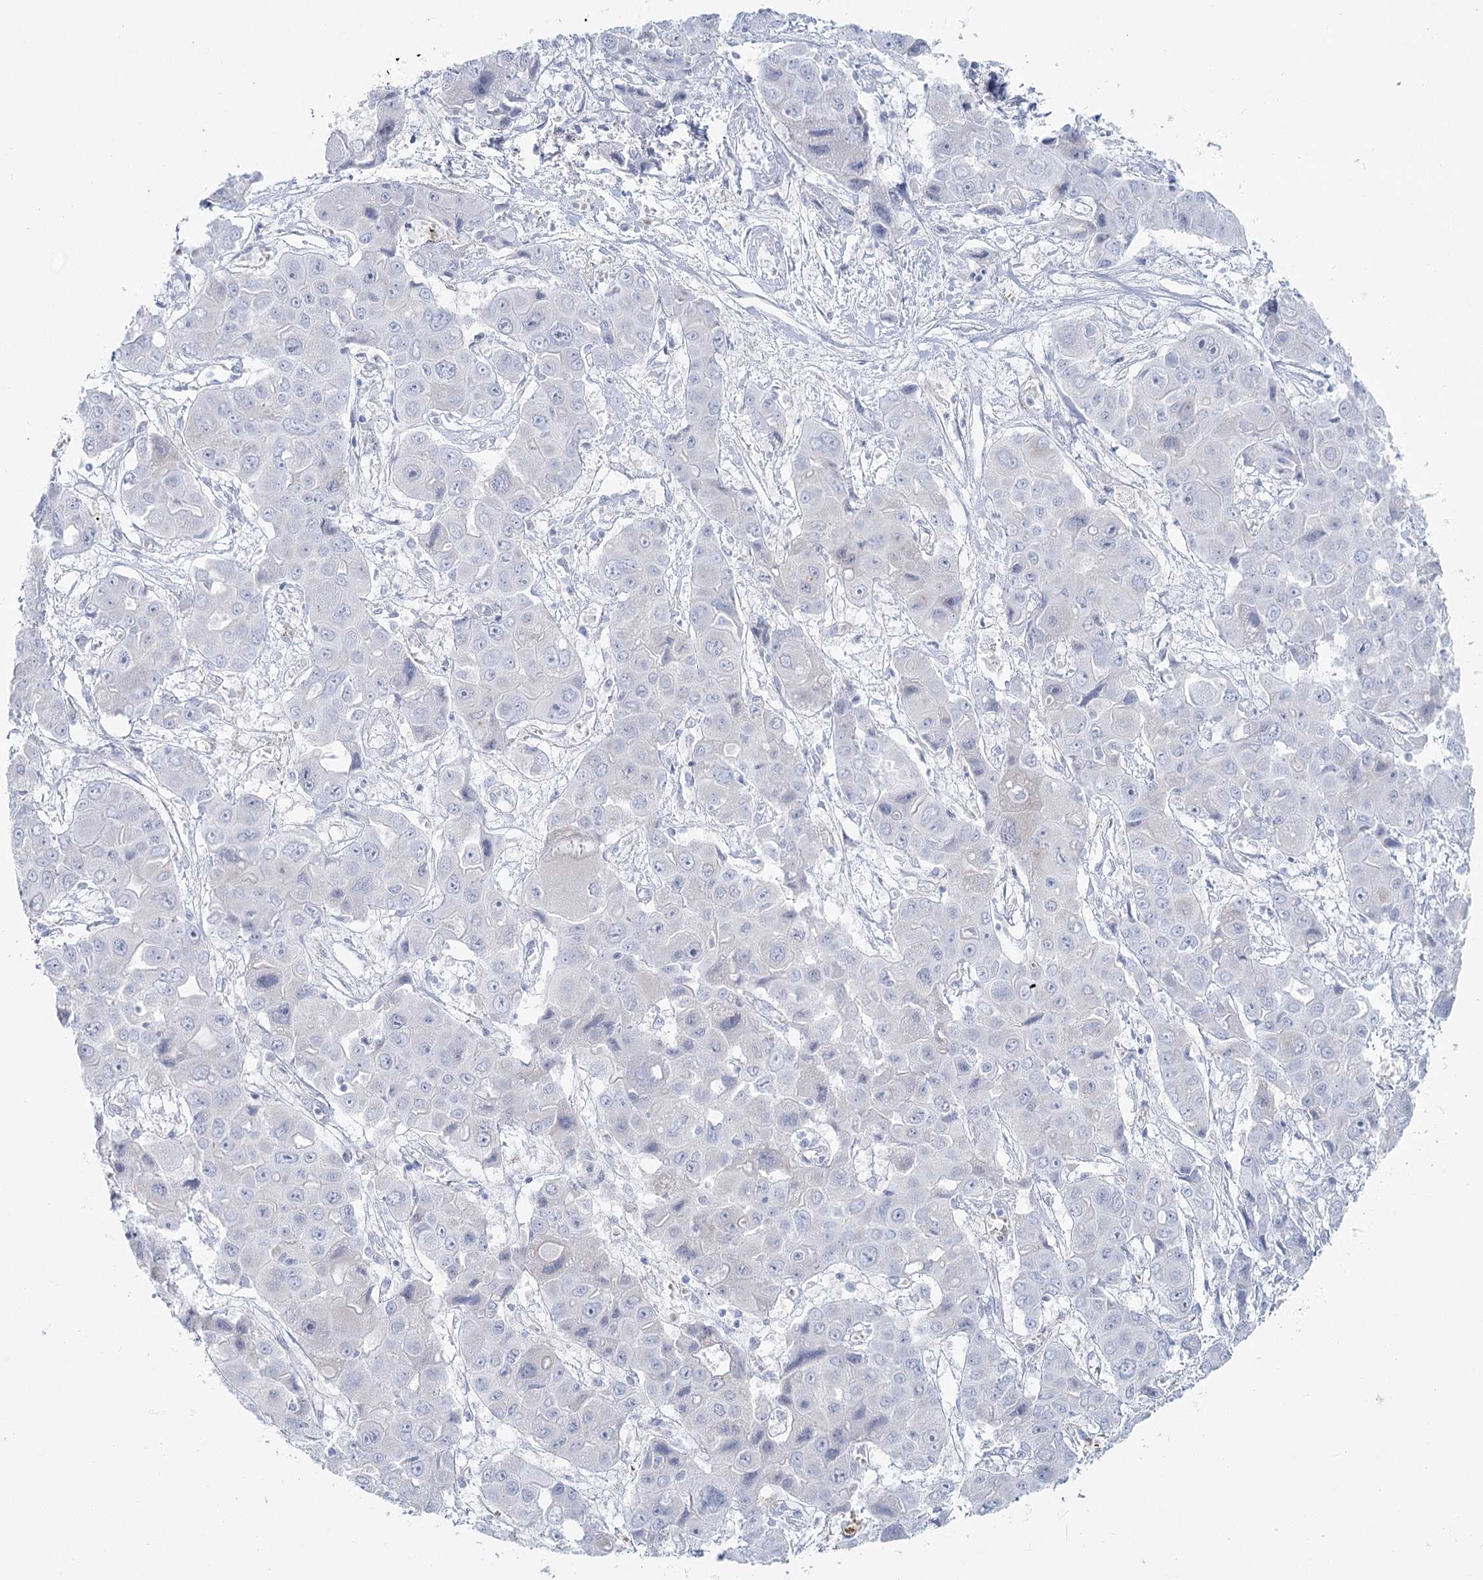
{"staining": {"intensity": "negative", "quantity": "none", "location": "none"}, "tissue": "liver cancer", "cell_type": "Tumor cells", "image_type": "cancer", "snomed": [{"axis": "morphology", "description": "Cholangiocarcinoma"}, {"axis": "topography", "description": "Liver"}], "caption": "Immunohistochemistry micrograph of neoplastic tissue: liver cancer (cholangiocarcinoma) stained with DAB (3,3'-diaminobenzidine) exhibits no significant protein positivity in tumor cells.", "gene": "IFIT5", "patient": {"sex": "male", "age": 67}}